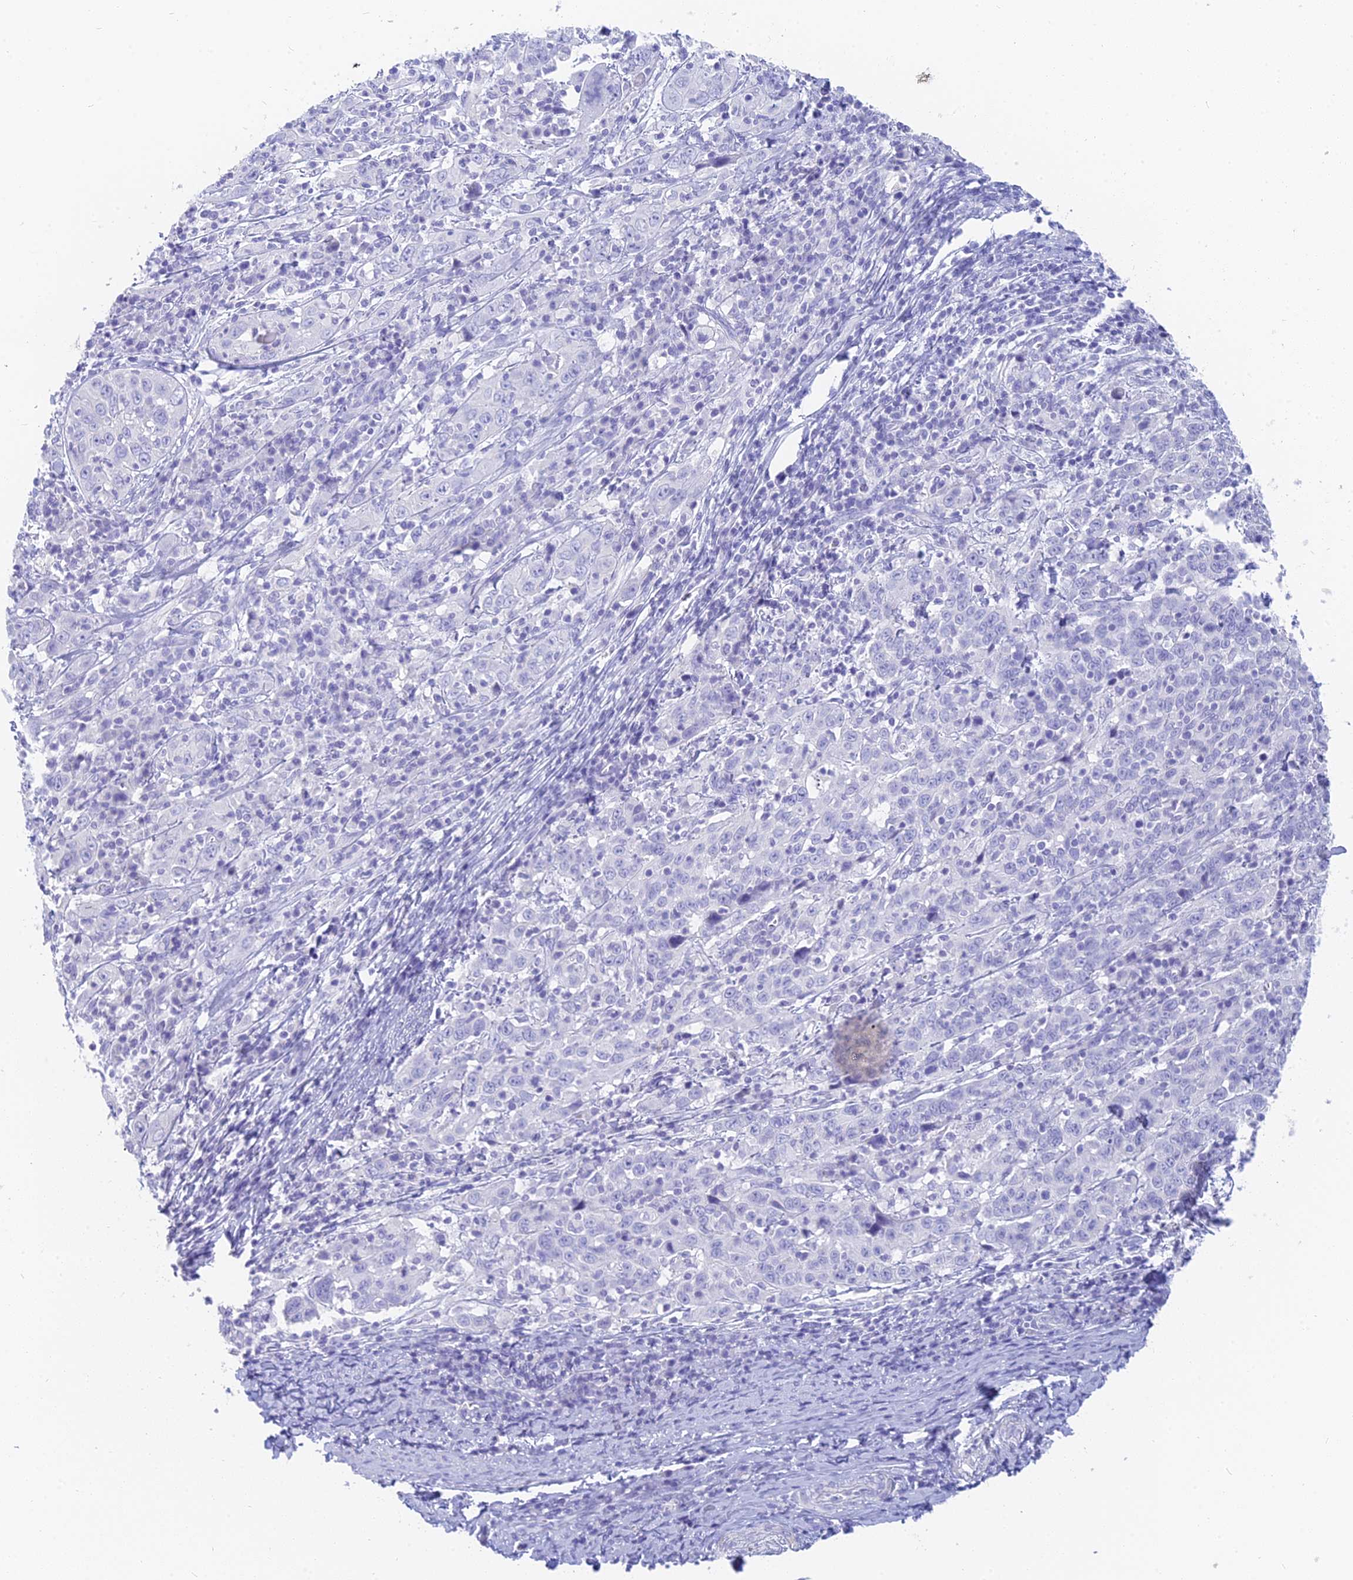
{"staining": {"intensity": "negative", "quantity": "none", "location": "none"}, "tissue": "cervical cancer", "cell_type": "Tumor cells", "image_type": "cancer", "snomed": [{"axis": "morphology", "description": "Squamous cell carcinoma, NOS"}, {"axis": "topography", "description": "Cervix"}], "caption": "Squamous cell carcinoma (cervical) stained for a protein using immunohistochemistry (IHC) shows no expression tumor cells.", "gene": "SLC36A2", "patient": {"sex": "female", "age": 46}}